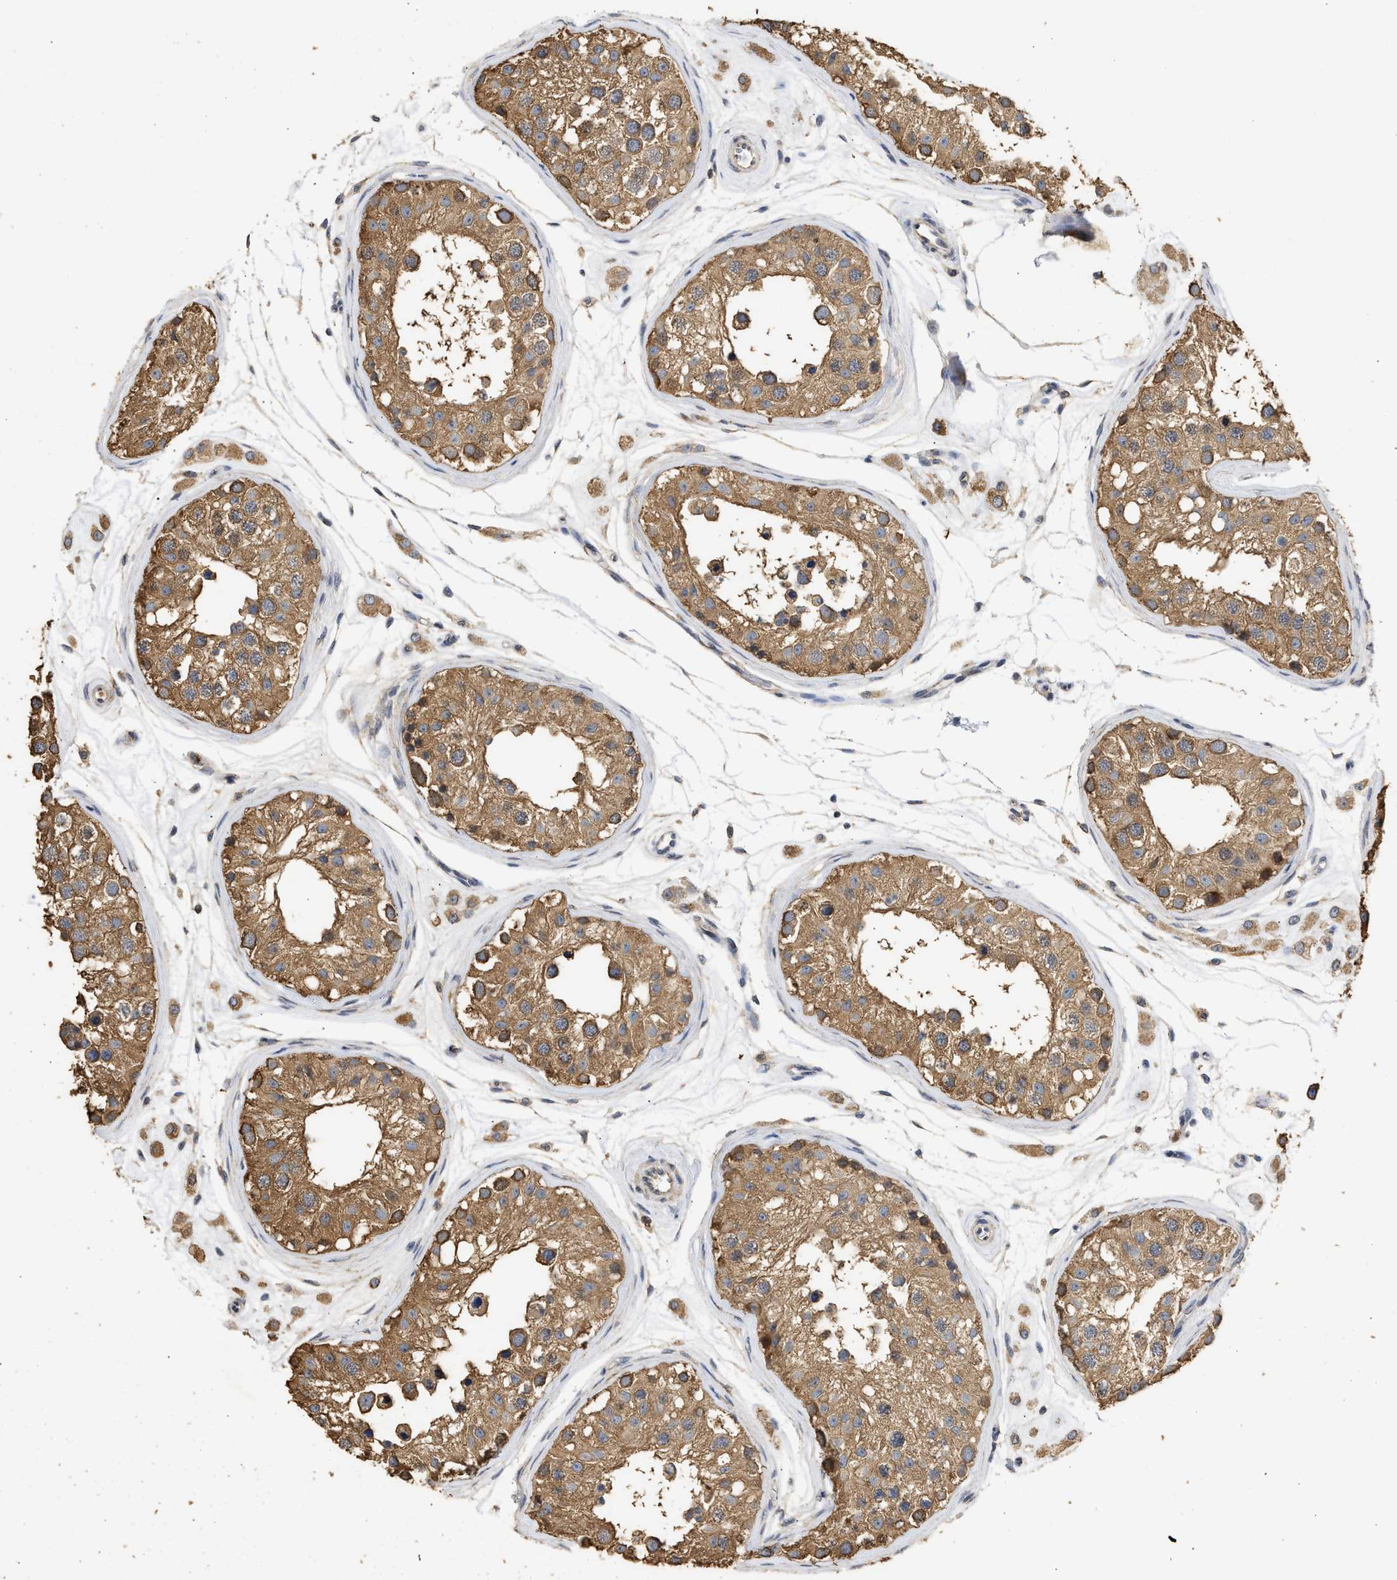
{"staining": {"intensity": "moderate", "quantity": ">75%", "location": "cytoplasmic/membranous"}, "tissue": "testis", "cell_type": "Cells in seminiferous ducts", "image_type": "normal", "snomed": [{"axis": "morphology", "description": "Normal tissue, NOS"}, {"axis": "morphology", "description": "Adenocarcinoma, metastatic, NOS"}, {"axis": "topography", "description": "Testis"}], "caption": "Testis stained with immunohistochemistry shows moderate cytoplasmic/membranous positivity in about >75% of cells in seminiferous ducts. The protein is stained brown, and the nuclei are stained in blue (DAB IHC with brightfield microscopy, high magnification).", "gene": "ENSG00000142539", "patient": {"sex": "male", "age": 26}}